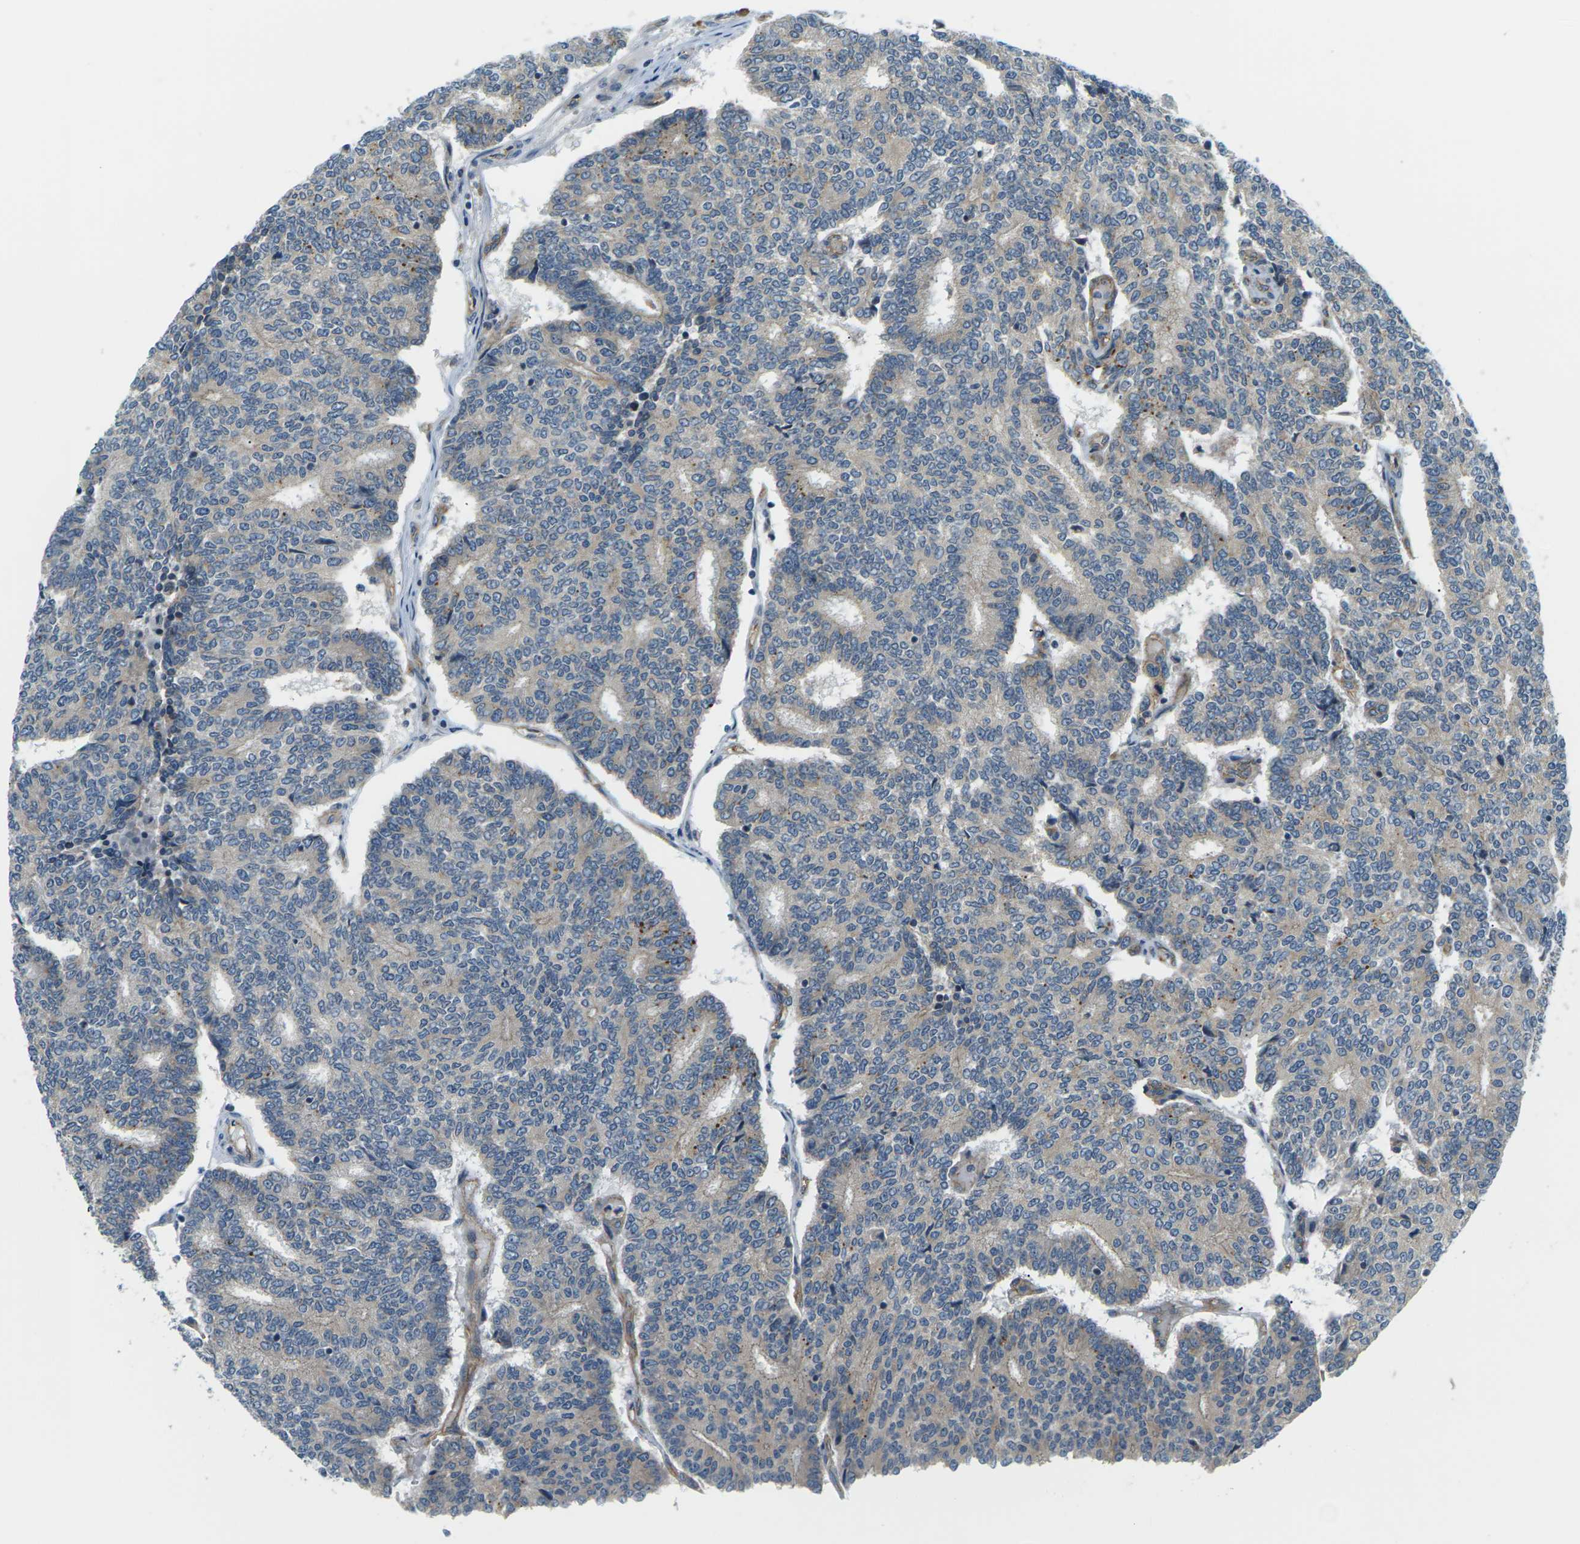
{"staining": {"intensity": "weak", "quantity": "<25%", "location": "cytoplasmic/membranous"}, "tissue": "prostate cancer", "cell_type": "Tumor cells", "image_type": "cancer", "snomed": [{"axis": "morphology", "description": "Normal tissue, NOS"}, {"axis": "morphology", "description": "Adenocarcinoma, High grade"}, {"axis": "topography", "description": "Prostate"}, {"axis": "topography", "description": "Seminal veicle"}], "caption": "Prostate adenocarcinoma (high-grade) stained for a protein using immunohistochemistry reveals no positivity tumor cells.", "gene": "SLC13A3", "patient": {"sex": "male", "age": 55}}